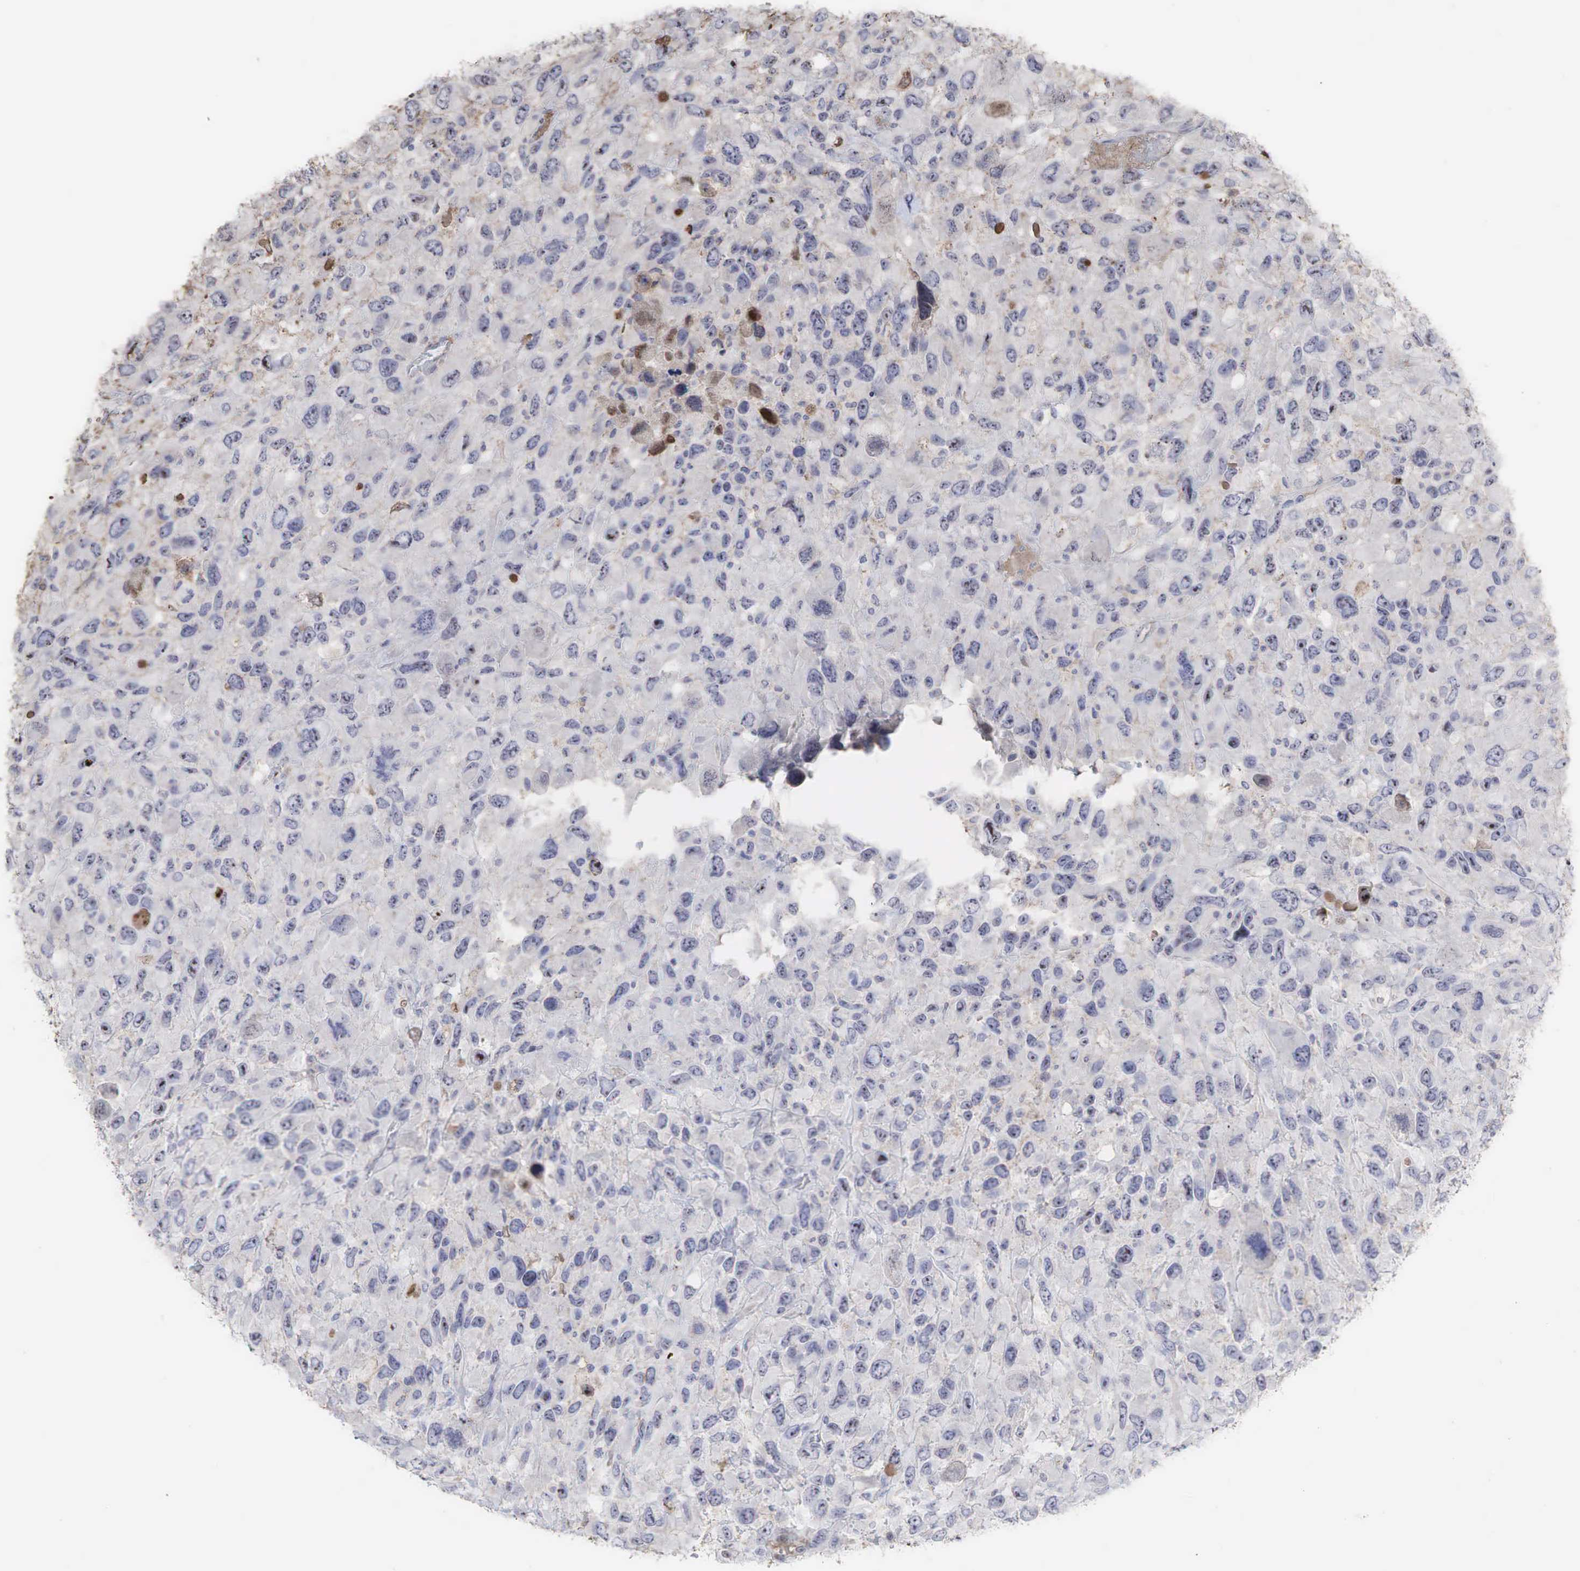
{"staining": {"intensity": "moderate", "quantity": "<25%", "location": "cytoplasmic/membranous,nuclear"}, "tissue": "renal cancer", "cell_type": "Tumor cells", "image_type": "cancer", "snomed": [{"axis": "morphology", "description": "Adenocarcinoma, NOS"}, {"axis": "topography", "description": "Kidney"}], "caption": "Protein expression analysis of human renal cancer reveals moderate cytoplasmic/membranous and nuclear staining in about <25% of tumor cells.", "gene": "DKC1", "patient": {"sex": "male", "age": 79}}